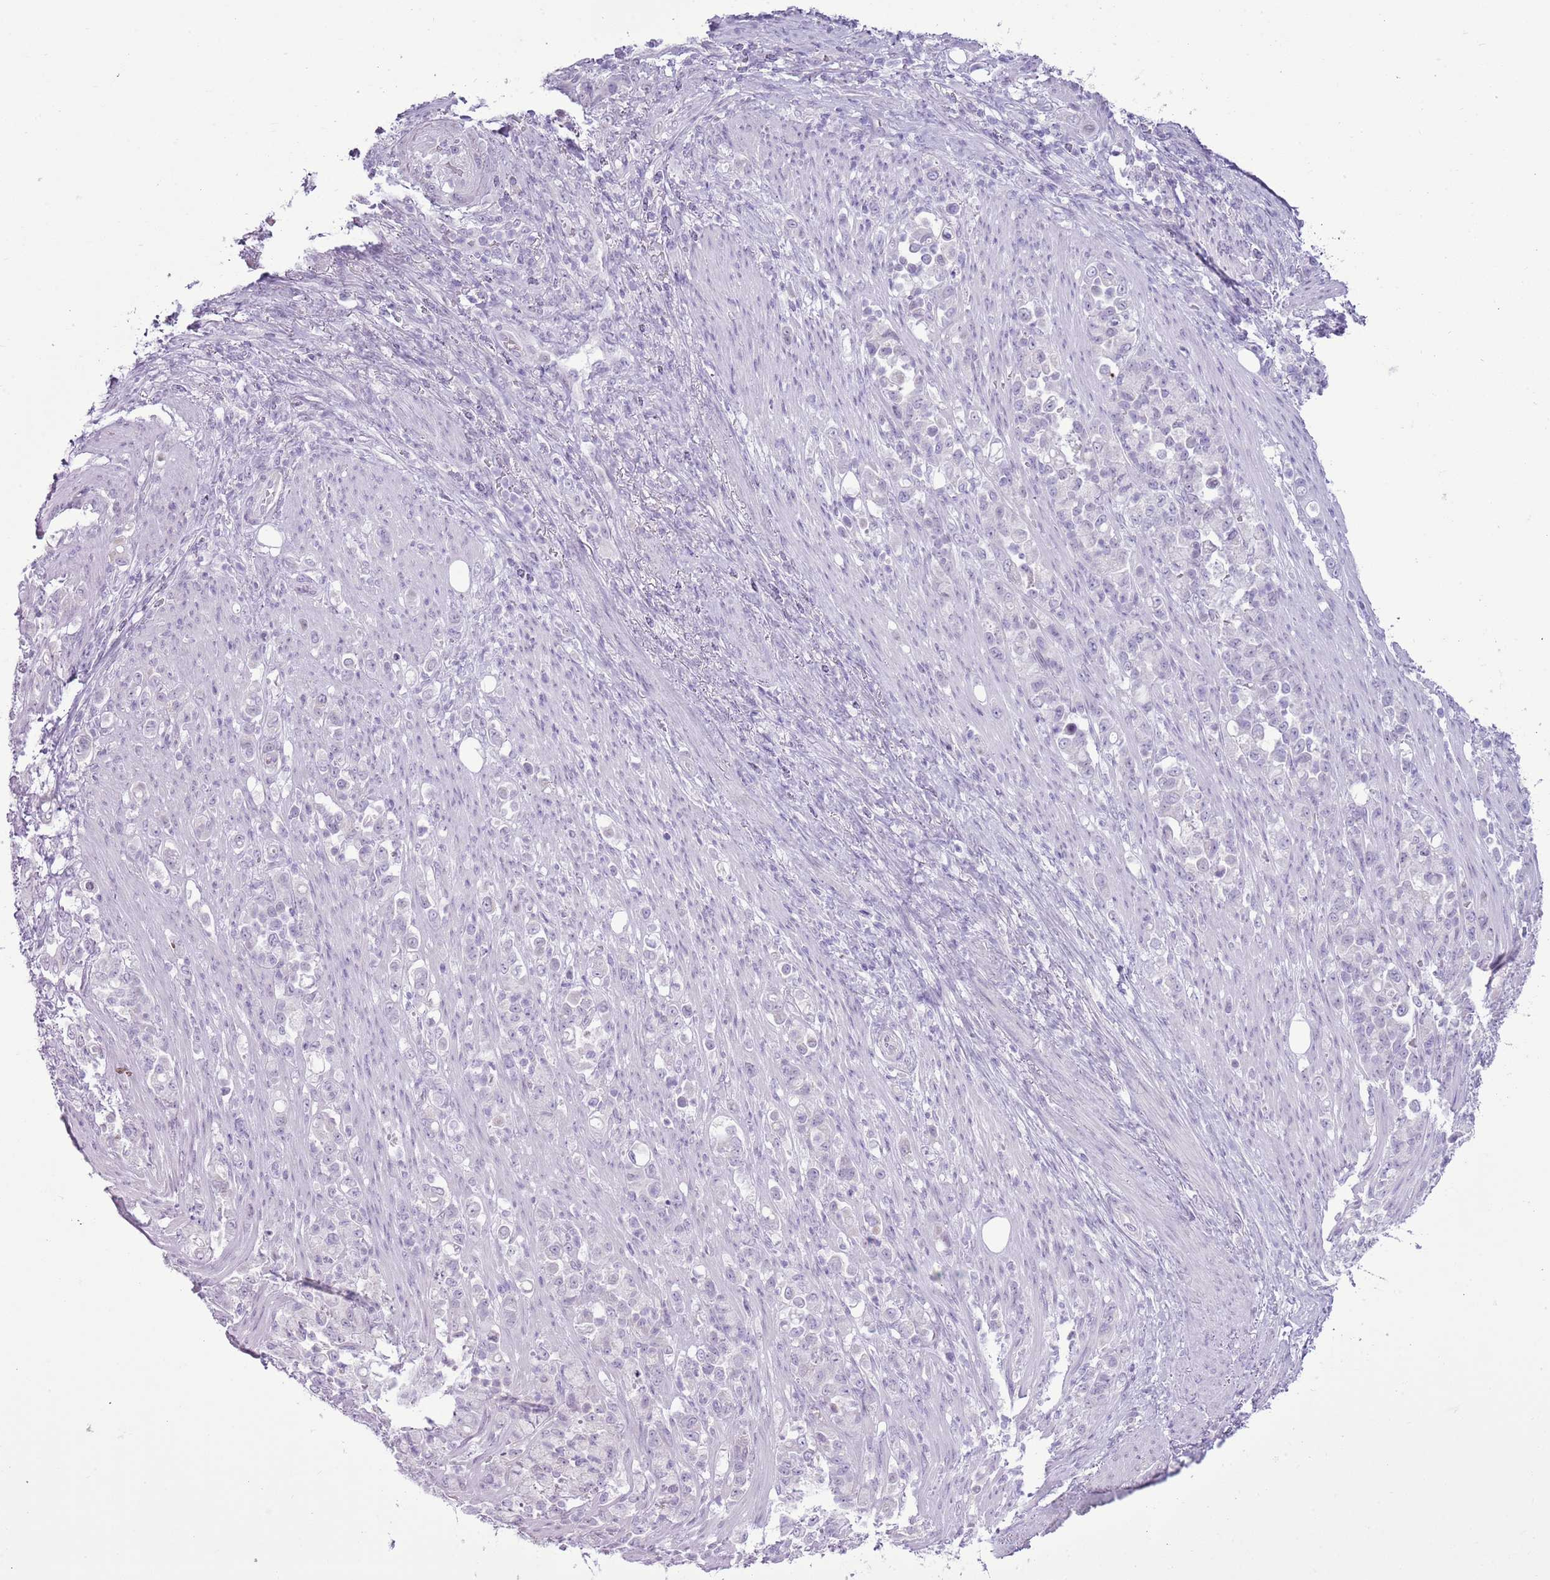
{"staining": {"intensity": "negative", "quantity": "none", "location": "none"}, "tissue": "stomach cancer", "cell_type": "Tumor cells", "image_type": "cancer", "snomed": [{"axis": "morphology", "description": "Normal tissue, NOS"}, {"axis": "morphology", "description": "Adenocarcinoma, NOS"}, {"axis": "topography", "description": "Stomach"}], "caption": "IHC image of stomach cancer stained for a protein (brown), which displays no expression in tumor cells.", "gene": "RPL3L", "patient": {"sex": "female", "age": 79}}